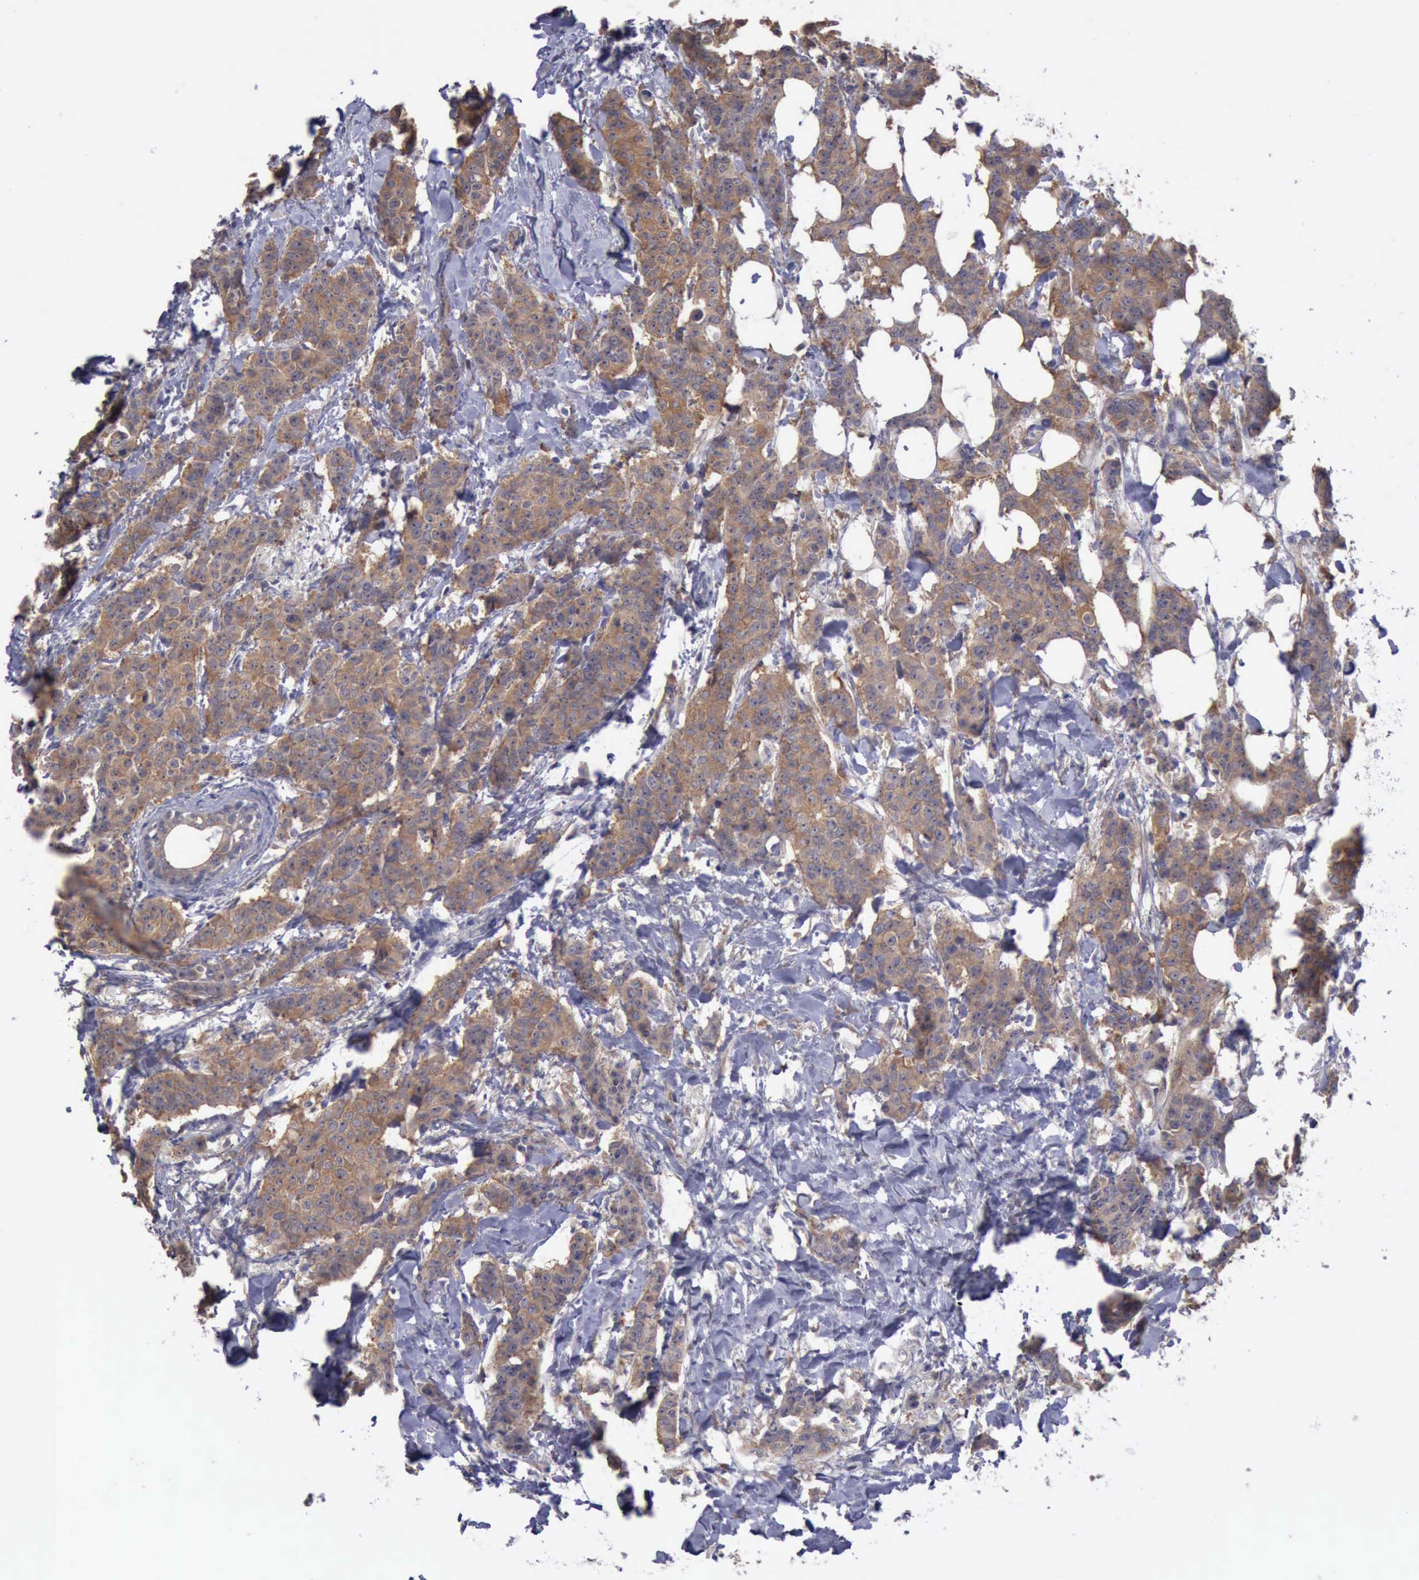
{"staining": {"intensity": "weak", "quantity": ">75%", "location": "cytoplasmic/membranous"}, "tissue": "breast cancer", "cell_type": "Tumor cells", "image_type": "cancer", "snomed": [{"axis": "morphology", "description": "Duct carcinoma"}, {"axis": "topography", "description": "Breast"}], "caption": "Breast cancer was stained to show a protein in brown. There is low levels of weak cytoplasmic/membranous staining in approximately >75% of tumor cells.", "gene": "PHKA1", "patient": {"sex": "female", "age": 40}}